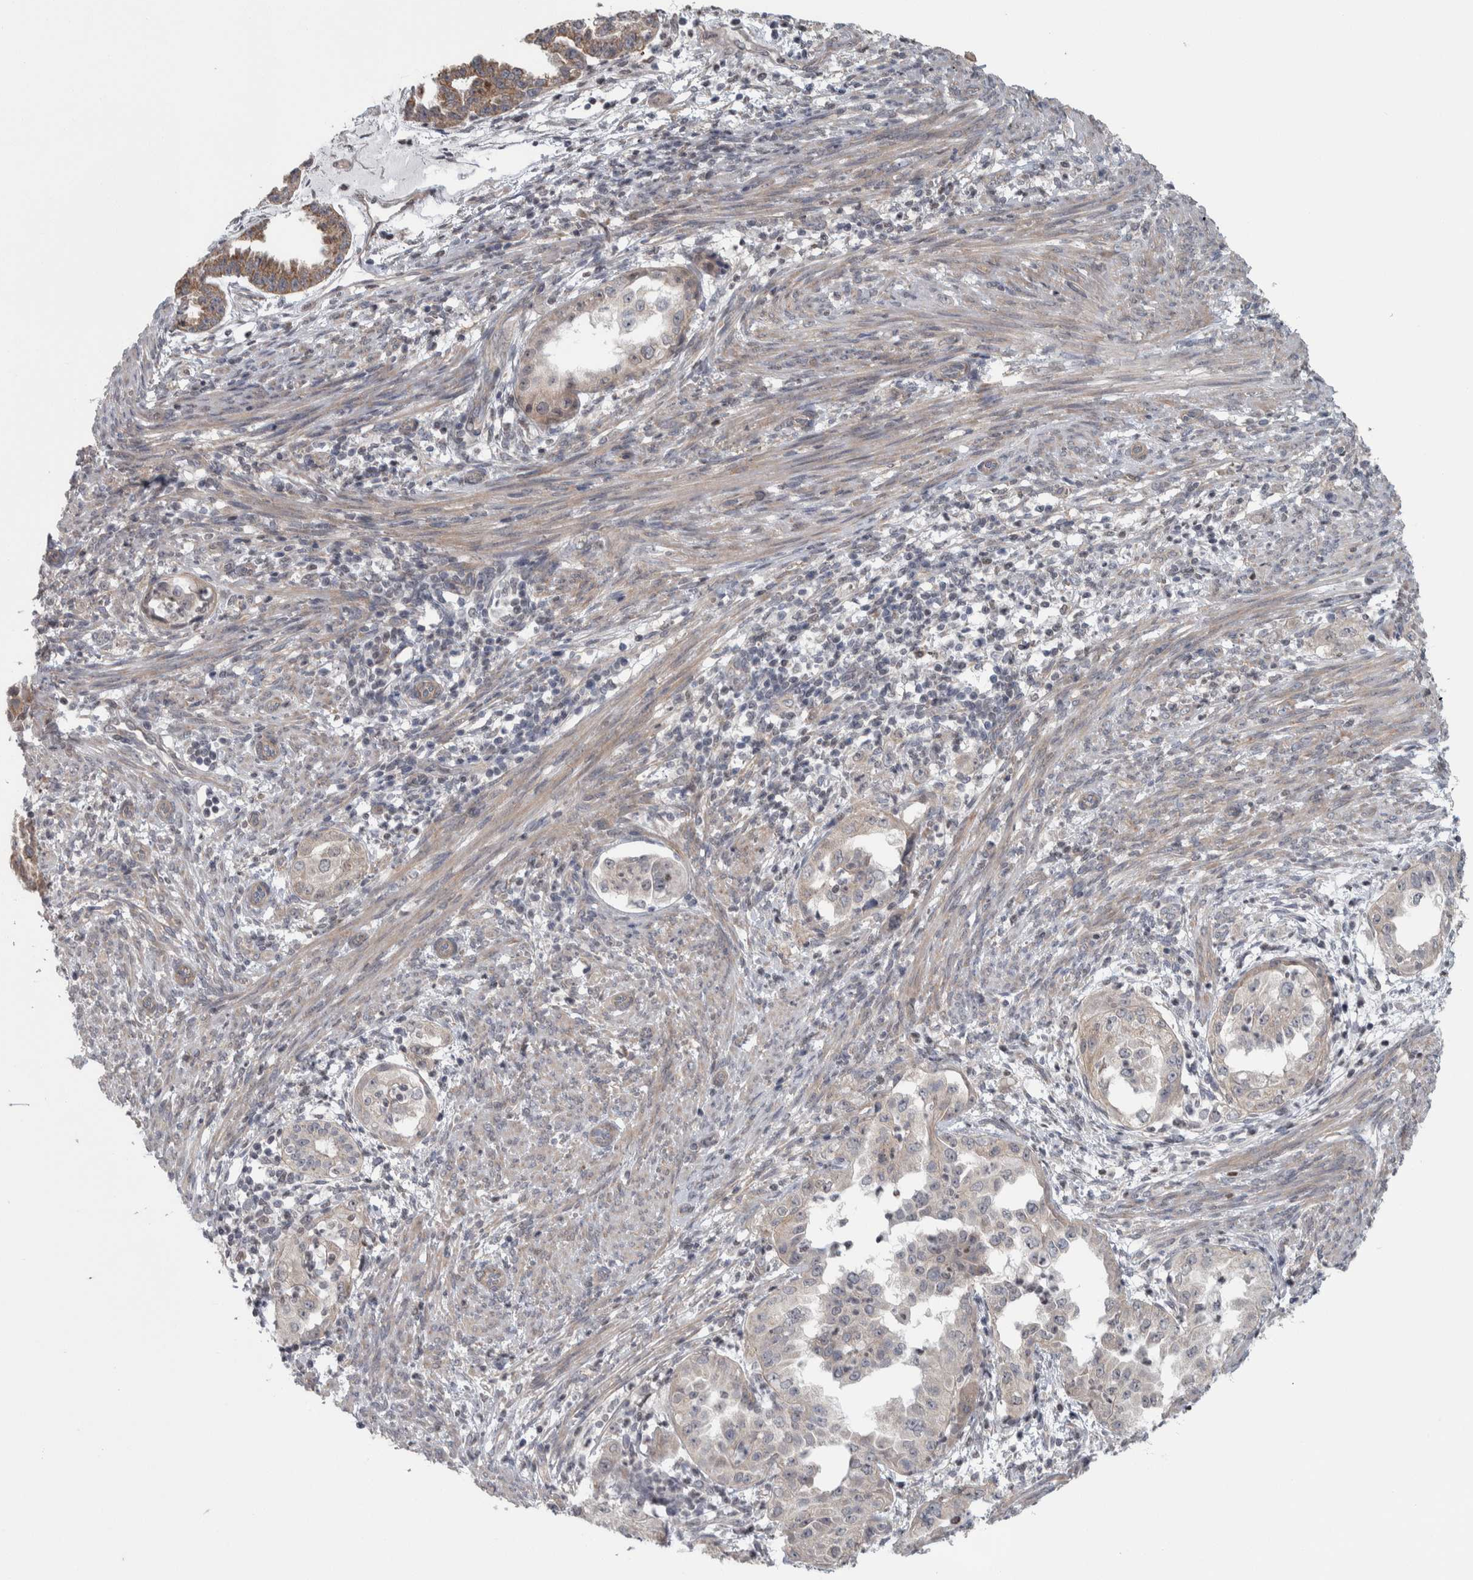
{"staining": {"intensity": "weak", "quantity": ">75%", "location": "cytoplasmic/membranous"}, "tissue": "endometrial cancer", "cell_type": "Tumor cells", "image_type": "cancer", "snomed": [{"axis": "morphology", "description": "Adenocarcinoma, NOS"}, {"axis": "topography", "description": "Endometrium"}], "caption": "The micrograph reveals staining of adenocarcinoma (endometrial), revealing weak cytoplasmic/membranous protein positivity (brown color) within tumor cells. (Stains: DAB (3,3'-diaminobenzidine) in brown, nuclei in blue, Microscopy: brightfield microscopy at high magnification).", "gene": "CWC27", "patient": {"sex": "female", "age": 85}}